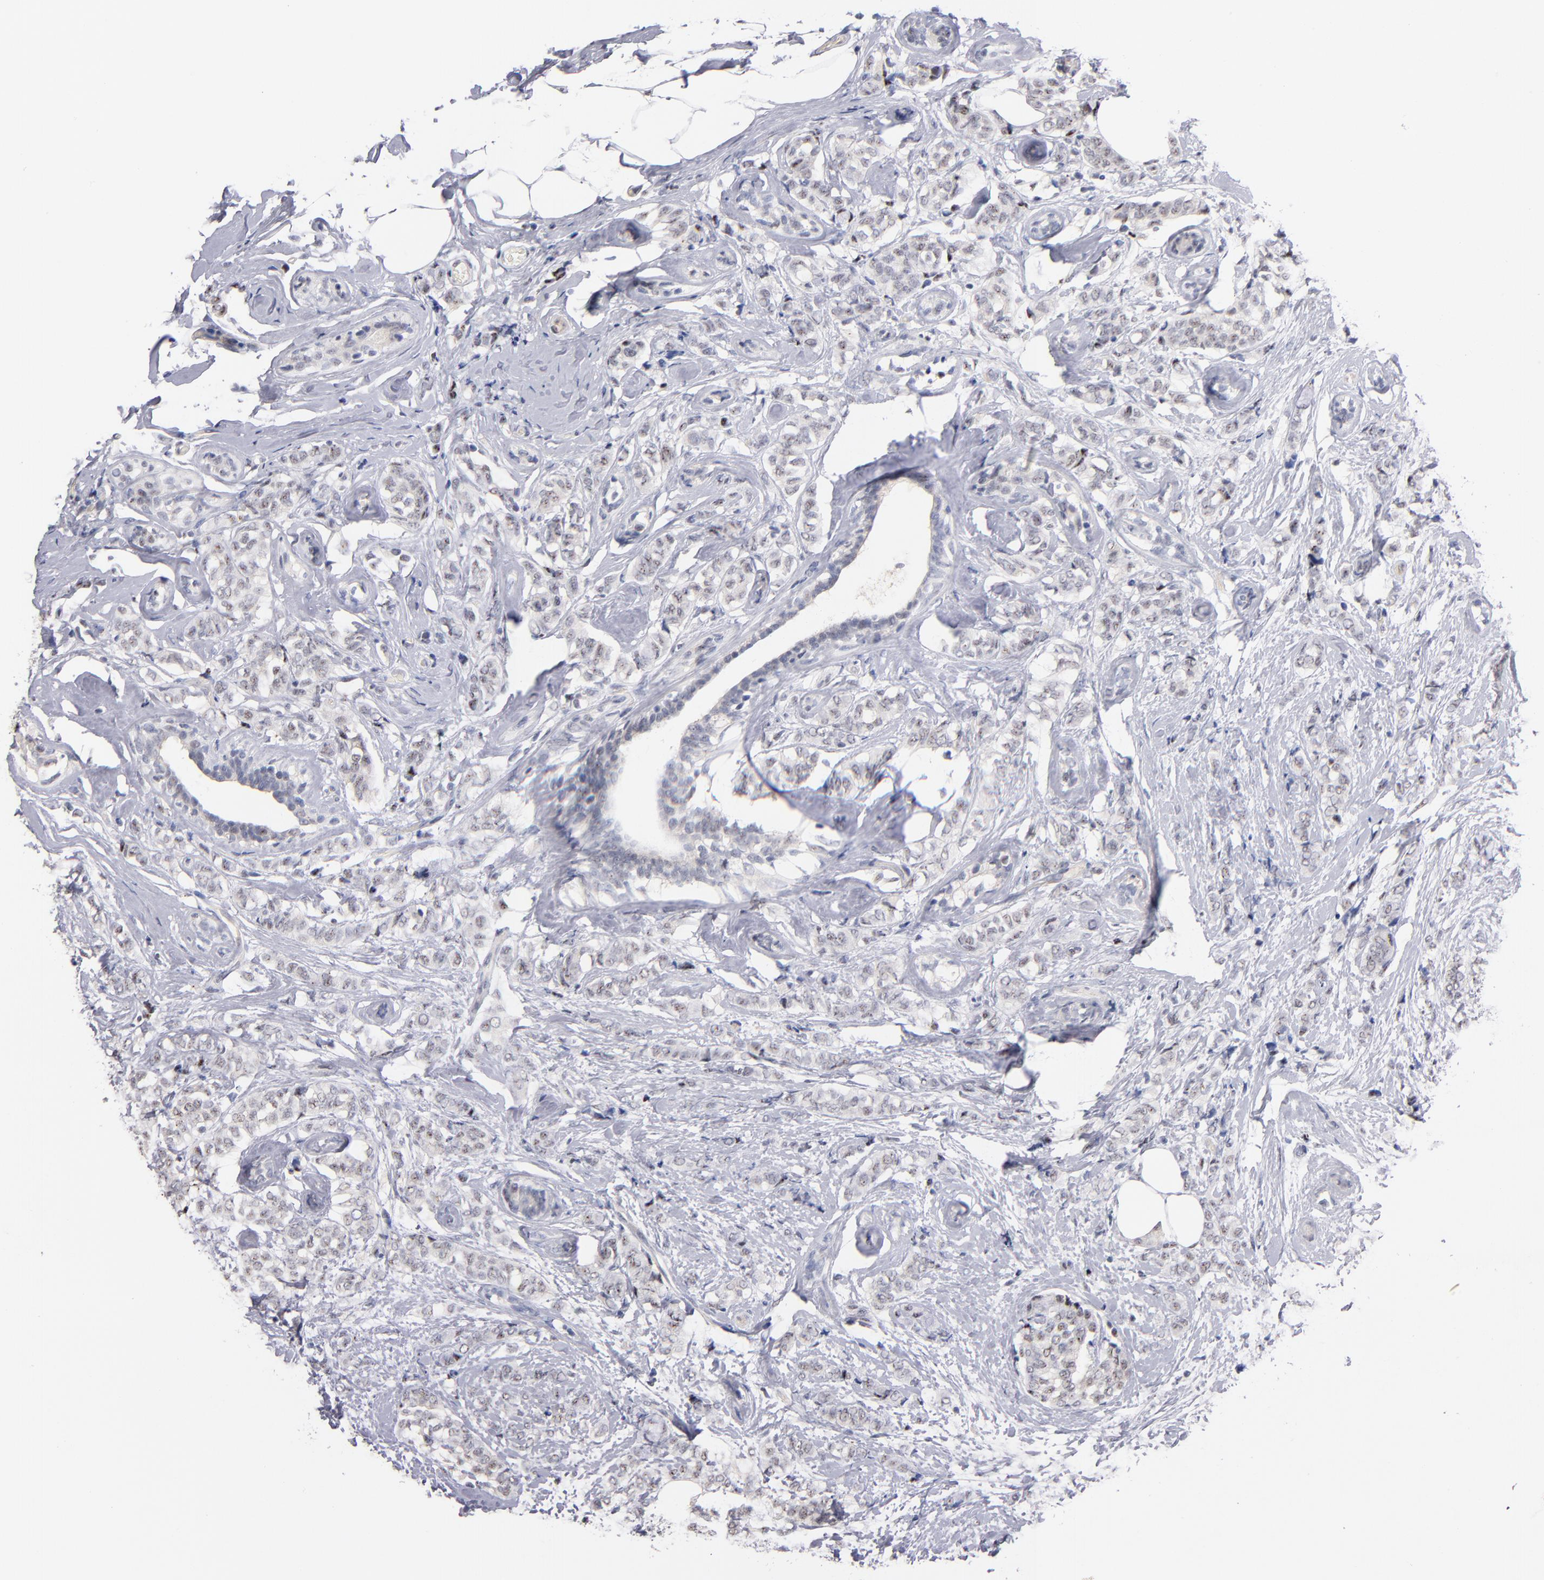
{"staining": {"intensity": "weak", "quantity": "25%-75%", "location": "nuclear"}, "tissue": "breast cancer", "cell_type": "Tumor cells", "image_type": "cancer", "snomed": [{"axis": "morphology", "description": "Lobular carcinoma"}, {"axis": "topography", "description": "Breast"}], "caption": "Immunohistochemistry (IHC) histopathology image of neoplastic tissue: human breast lobular carcinoma stained using IHC exhibits low levels of weak protein expression localized specifically in the nuclear of tumor cells, appearing as a nuclear brown color.", "gene": "RAF1", "patient": {"sex": "female", "age": 60}}